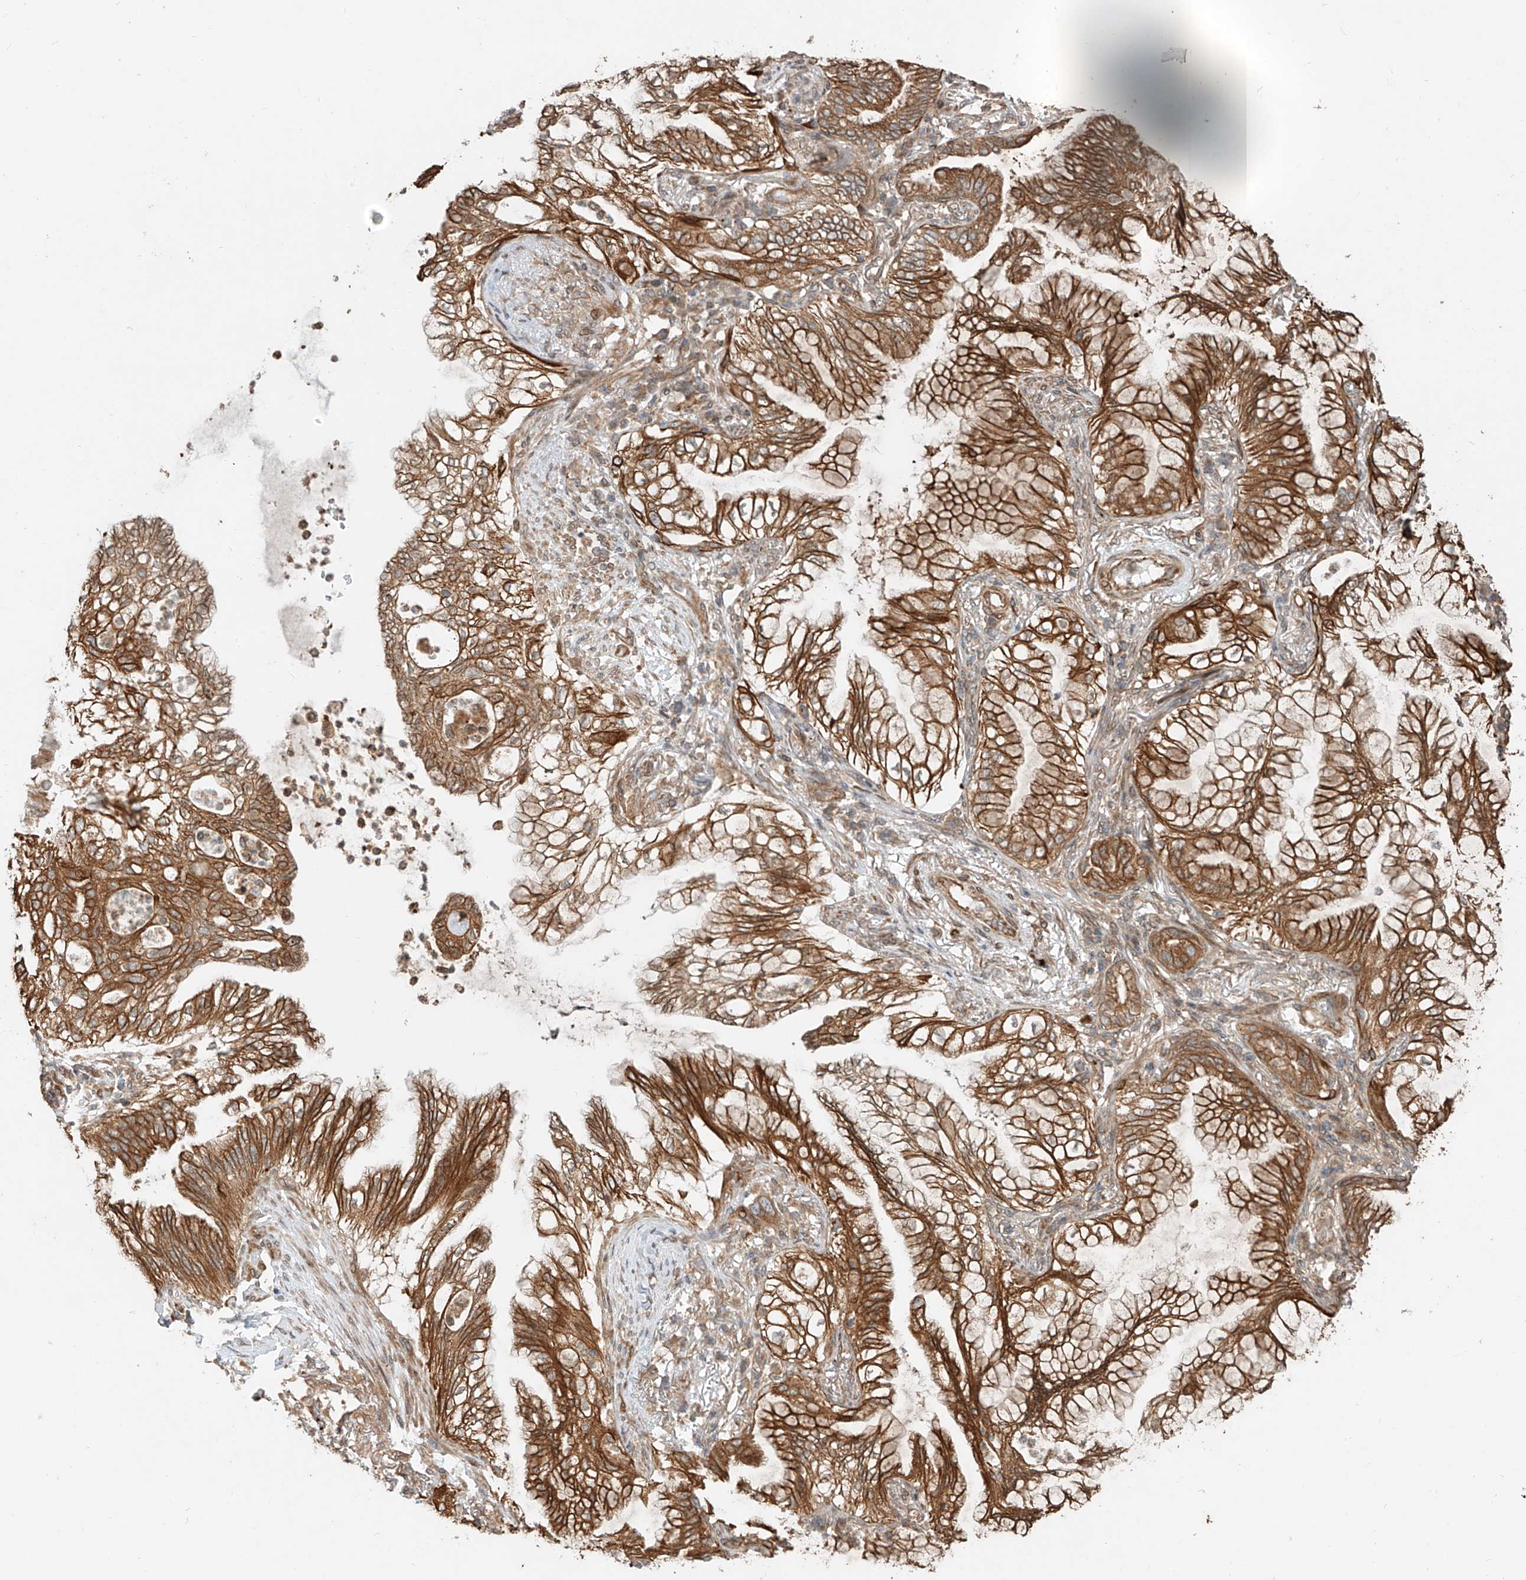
{"staining": {"intensity": "strong", "quantity": ">75%", "location": "cytoplasmic/membranous"}, "tissue": "lung cancer", "cell_type": "Tumor cells", "image_type": "cancer", "snomed": [{"axis": "morphology", "description": "Adenocarcinoma, NOS"}, {"axis": "topography", "description": "Lung"}], "caption": "Protein staining of lung cancer (adenocarcinoma) tissue reveals strong cytoplasmic/membranous positivity in approximately >75% of tumor cells.", "gene": "CEP162", "patient": {"sex": "female", "age": 70}}